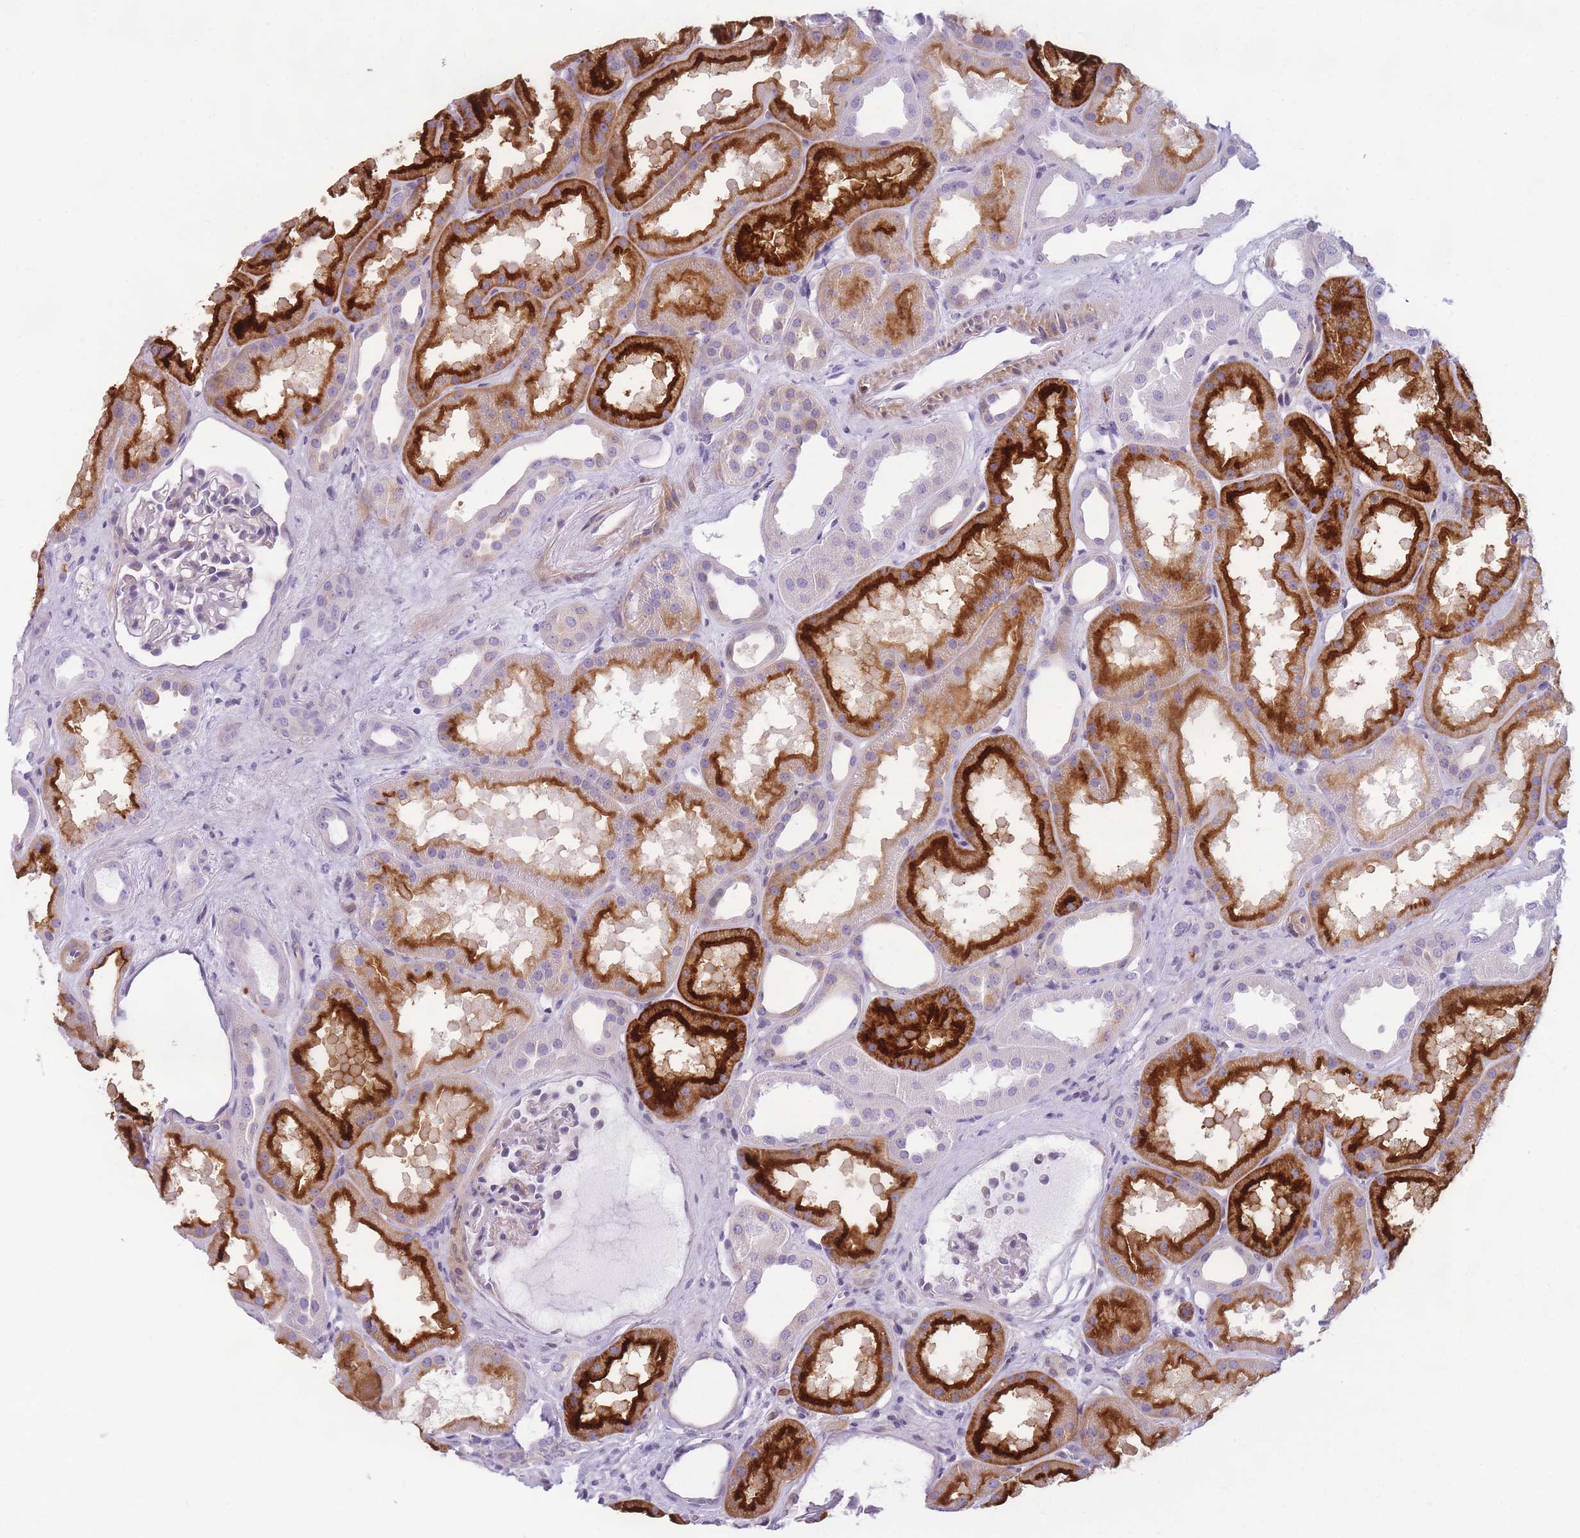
{"staining": {"intensity": "negative", "quantity": "none", "location": "none"}, "tissue": "kidney", "cell_type": "Cells in glomeruli", "image_type": "normal", "snomed": [{"axis": "morphology", "description": "Normal tissue, NOS"}, {"axis": "topography", "description": "Kidney"}], "caption": "The histopathology image shows no staining of cells in glomeruli in normal kidney.", "gene": "GGT1", "patient": {"sex": "male", "age": 61}}